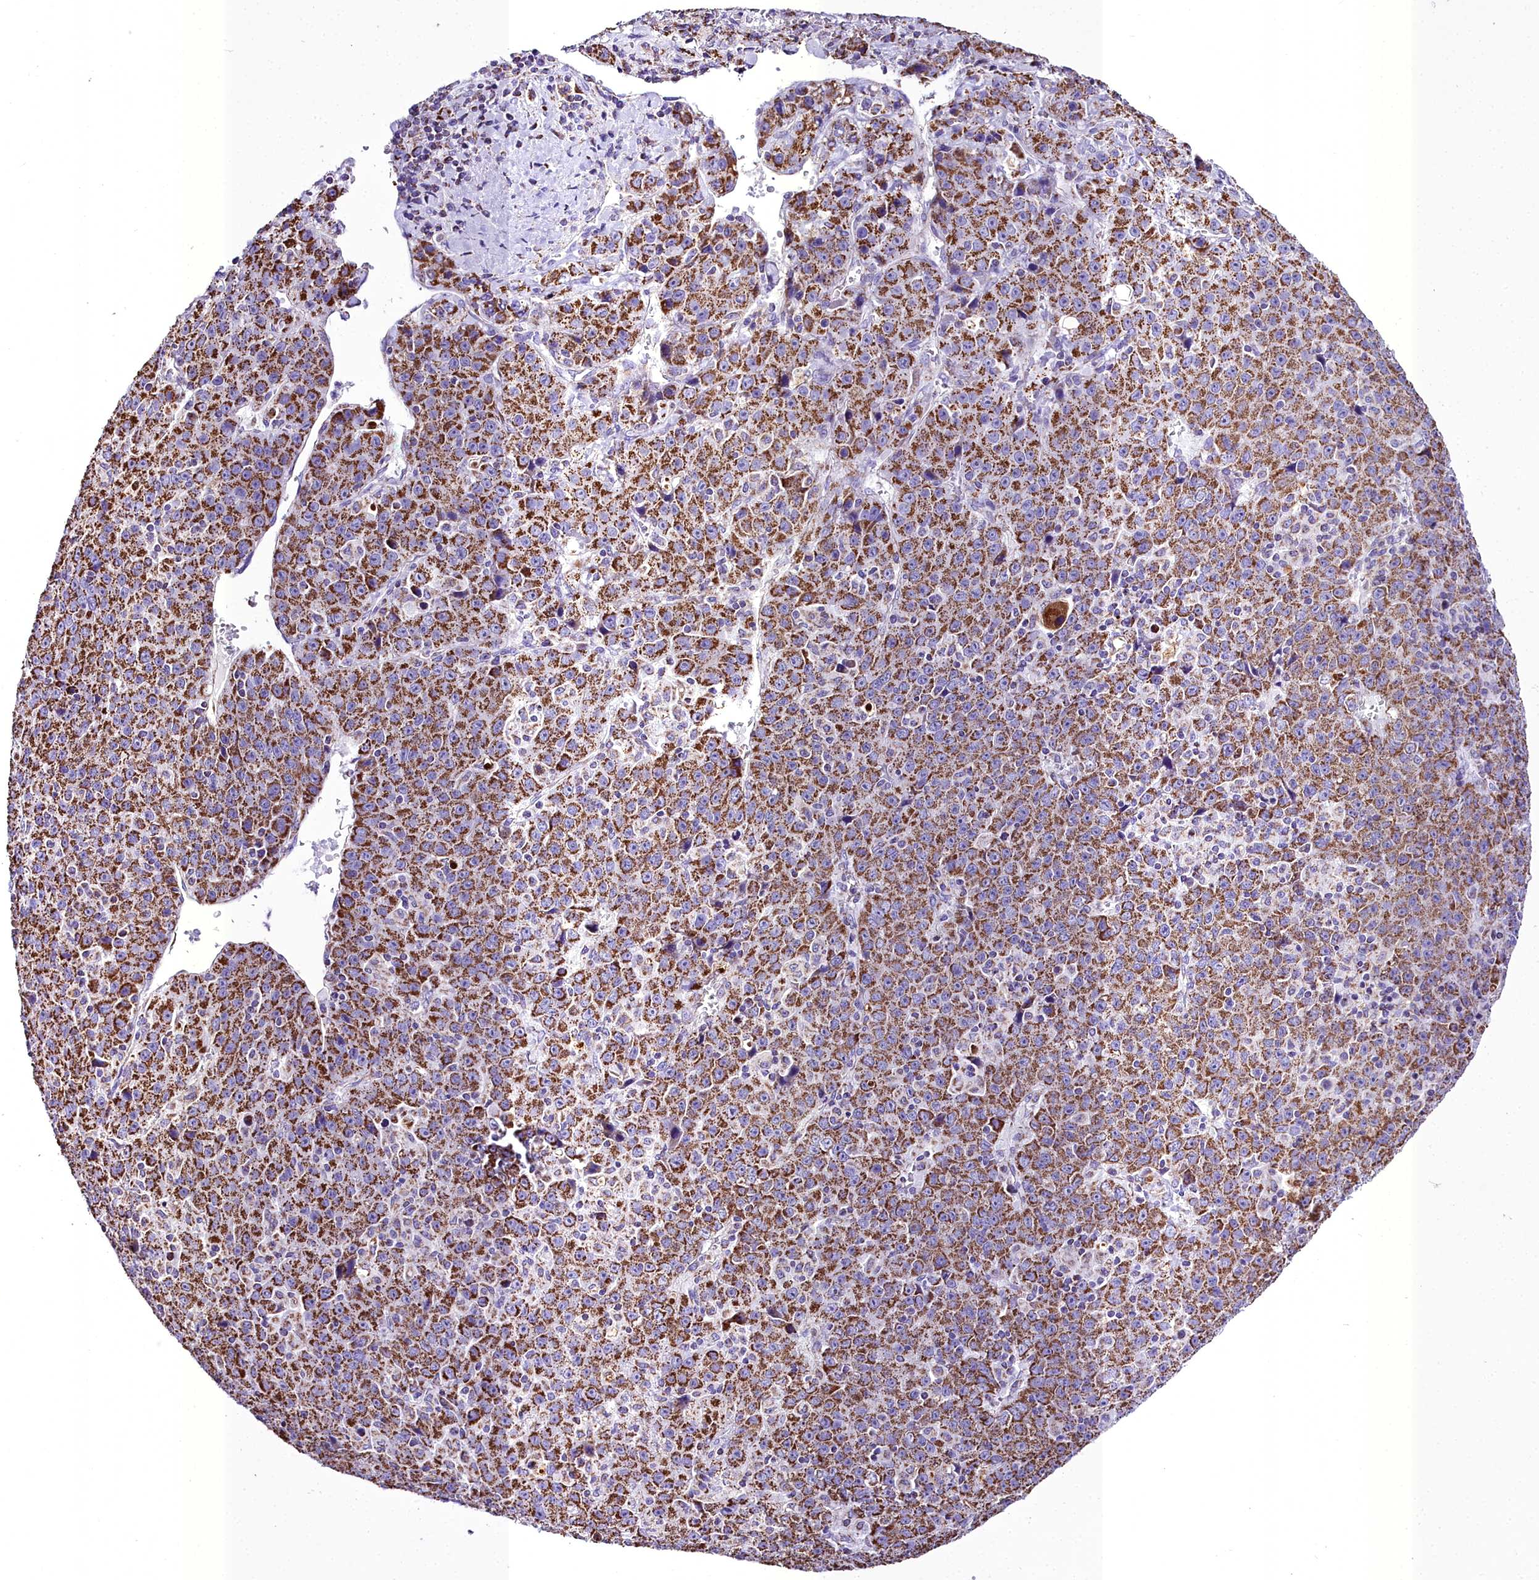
{"staining": {"intensity": "strong", "quantity": ">75%", "location": "cytoplasmic/membranous"}, "tissue": "liver cancer", "cell_type": "Tumor cells", "image_type": "cancer", "snomed": [{"axis": "morphology", "description": "Carcinoma, Hepatocellular, NOS"}, {"axis": "topography", "description": "Liver"}], "caption": "Tumor cells display high levels of strong cytoplasmic/membranous positivity in about >75% of cells in human liver cancer (hepatocellular carcinoma). The protein is shown in brown color, while the nuclei are stained blue.", "gene": "WDFY3", "patient": {"sex": "female", "age": 53}}